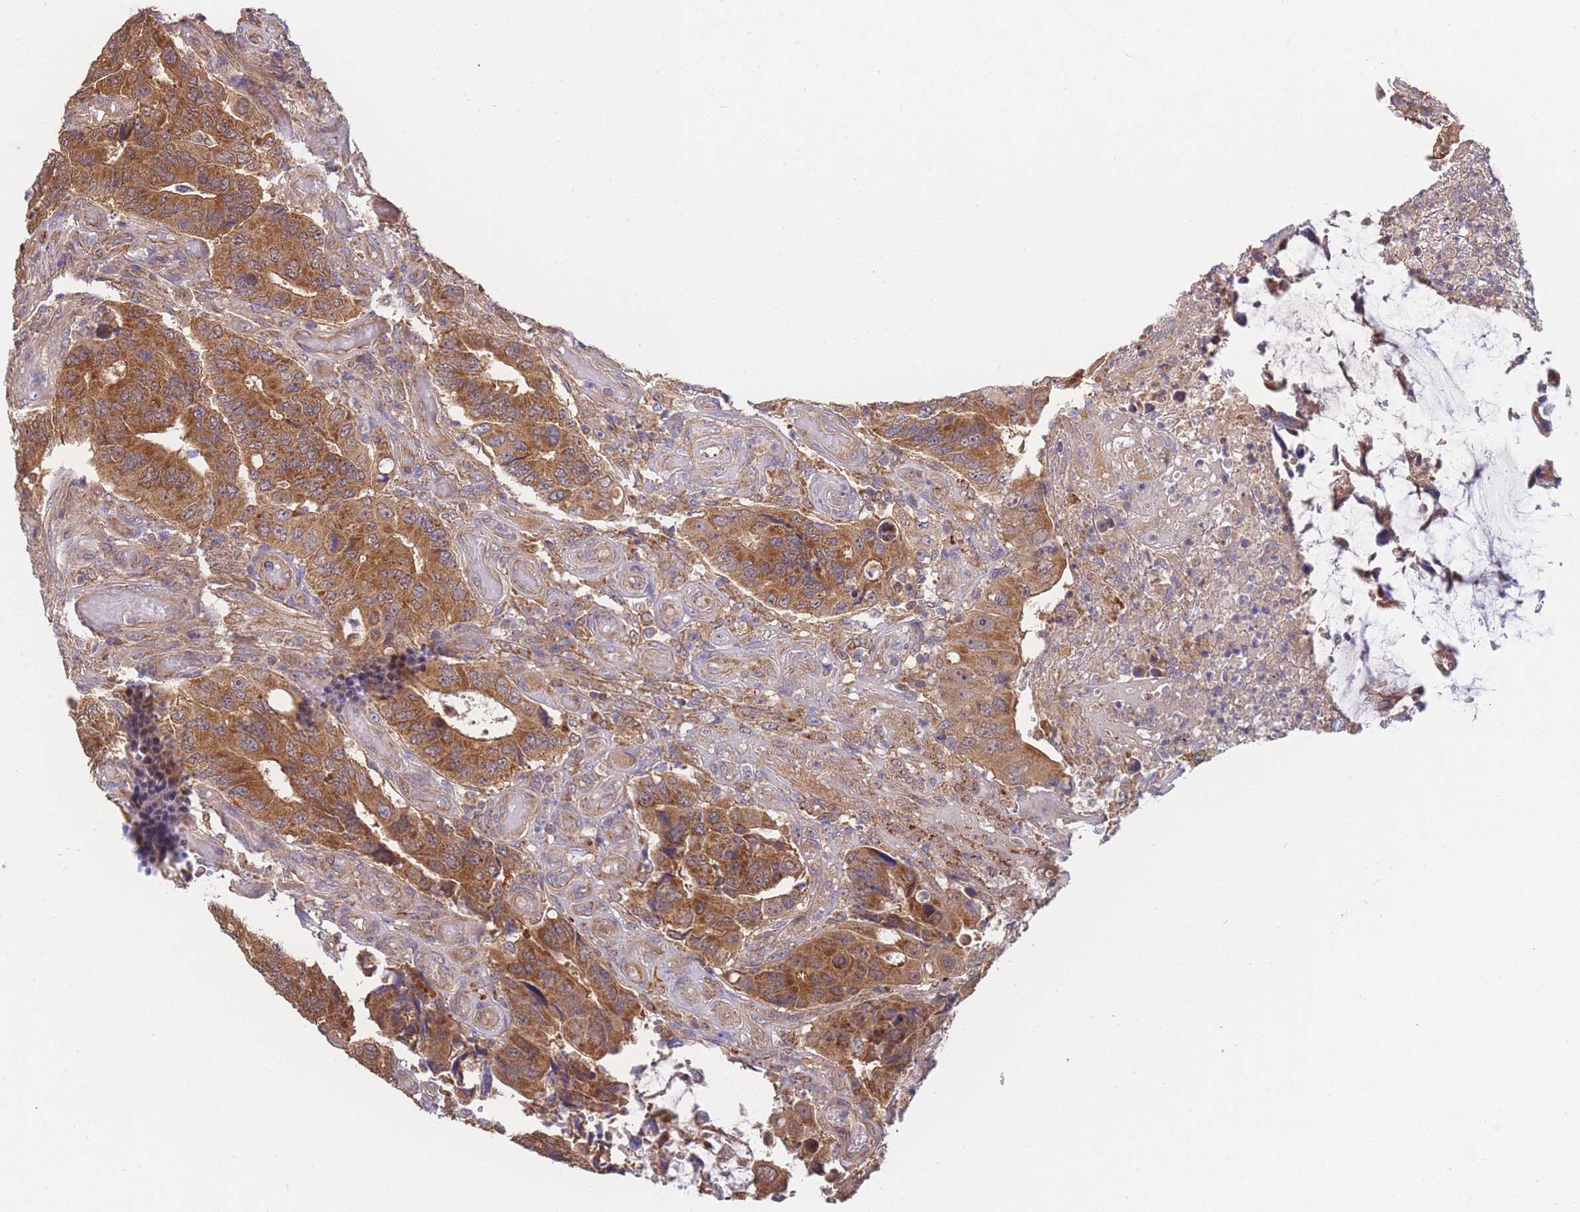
{"staining": {"intensity": "strong", "quantity": ">75%", "location": "cytoplasmic/membranous"}, "tissue": "colorectal cancer", "cell_type": "Tumor cells", "image_type": "cancer", "snomed": [{"axis": "morphology", "description": "Adenocarcinoma, NOS"}, {"axis": "topography", "description": "Colon"}], "caption": "IHC (DAB) staining of colorectal adenocarcinoma displays strong cytoplasmic/membranous protein staining in approximately >75% of tumor cells.", "gene": "MRPS18B", "patient": {"sex": "male", "age": 87}}